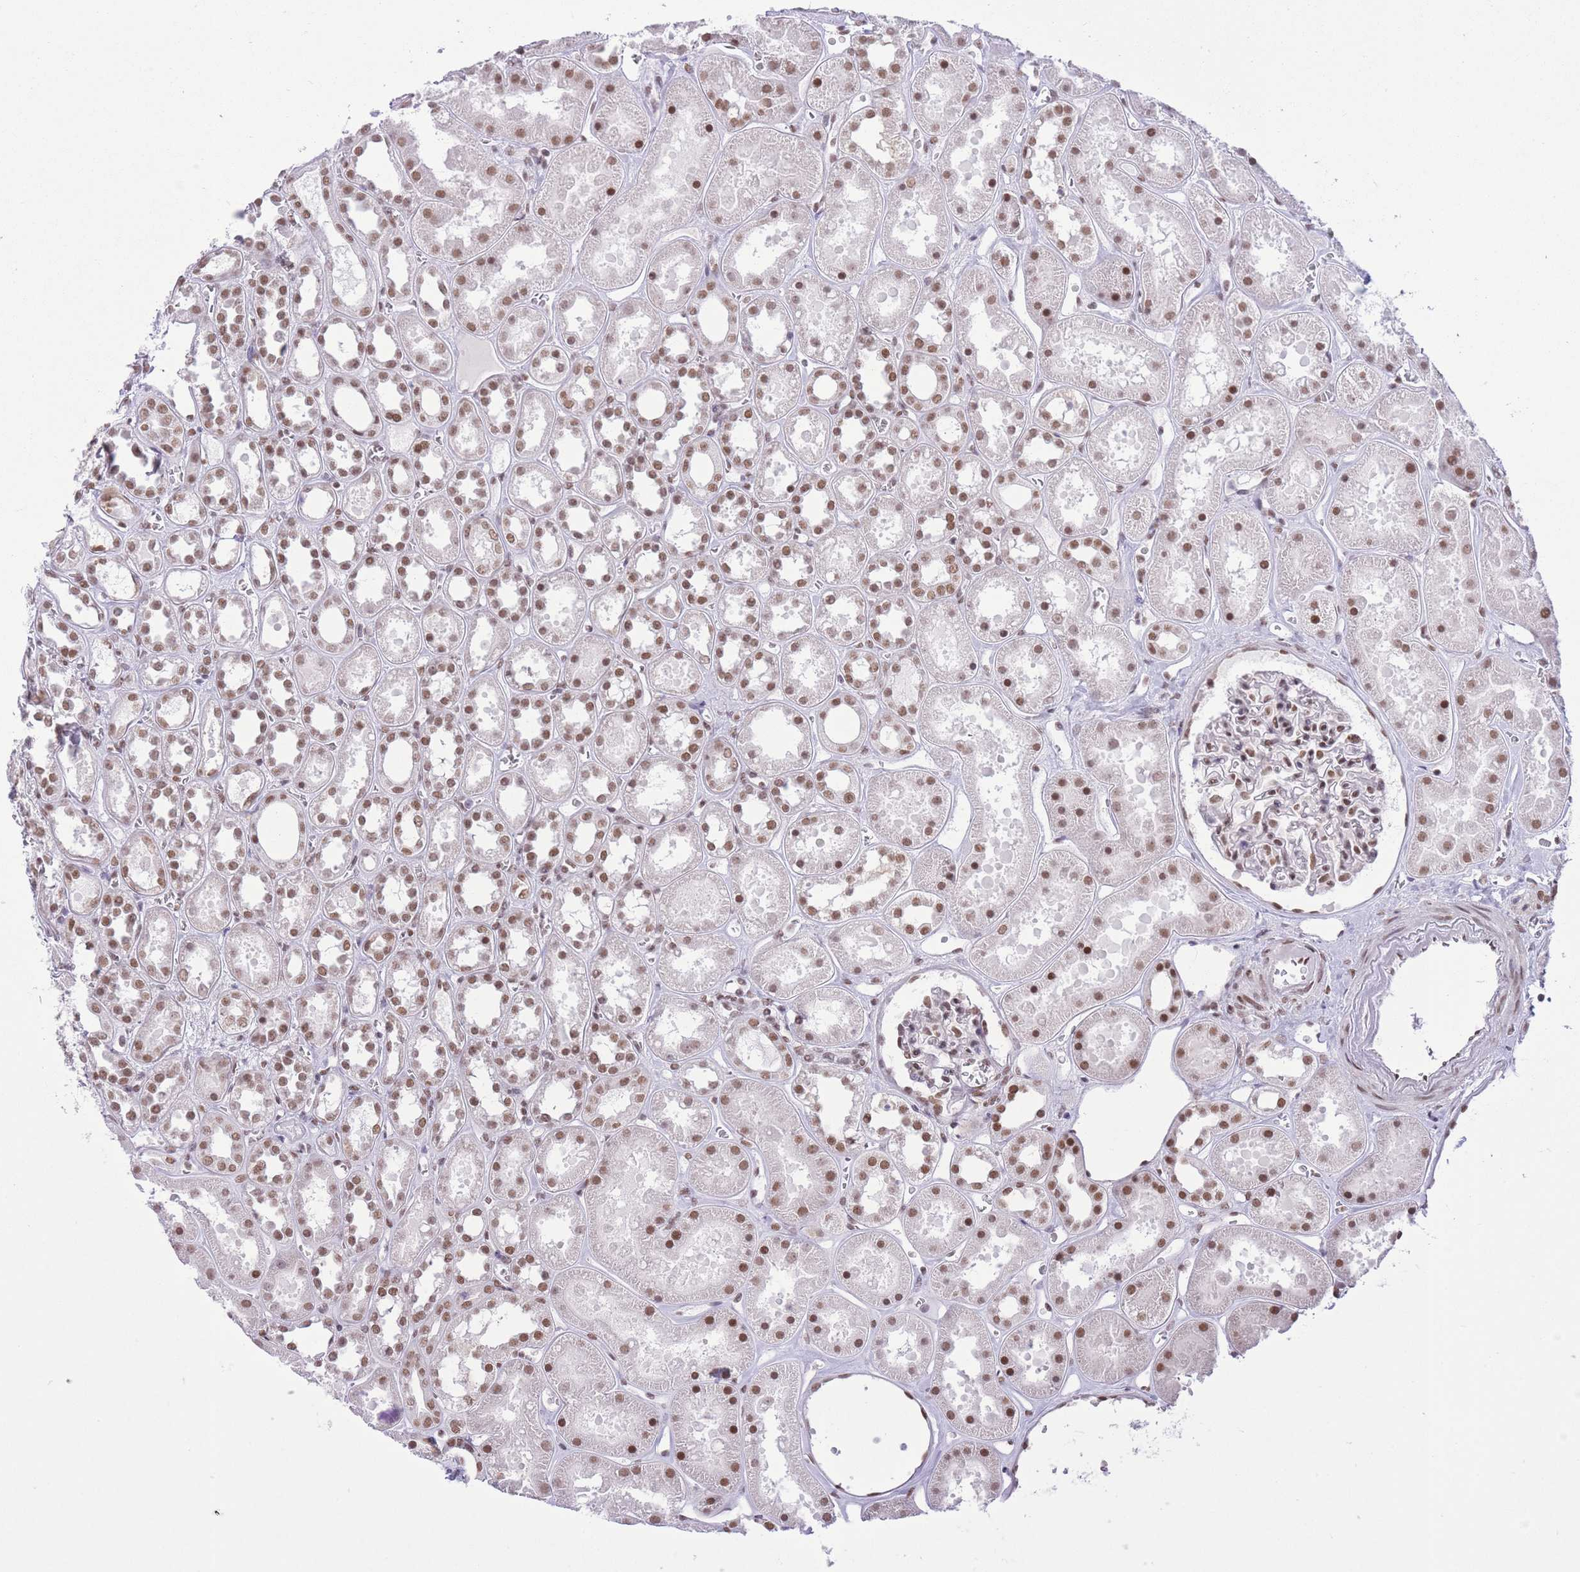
{"staining": {"intensity": "moderate", "quantity": ">75%", "location": "nuclear"}, "tissue": "kidney", "cell_type": "Cells in glomeruli", "image_type": "normal", "snomed": [{"axis": "morphology", "description": "Normal tissue, NOS"}, {"axis": "topography", "description": "Kidney"}], "caption": "Immunohistochemical staining of unremarkable human kidney exhibits medium levels of moderate nuclear staining in about >75% of cells in glomeruli.", "gene": "ZBED5", "patient": {"sex": "female", "age": 41}}